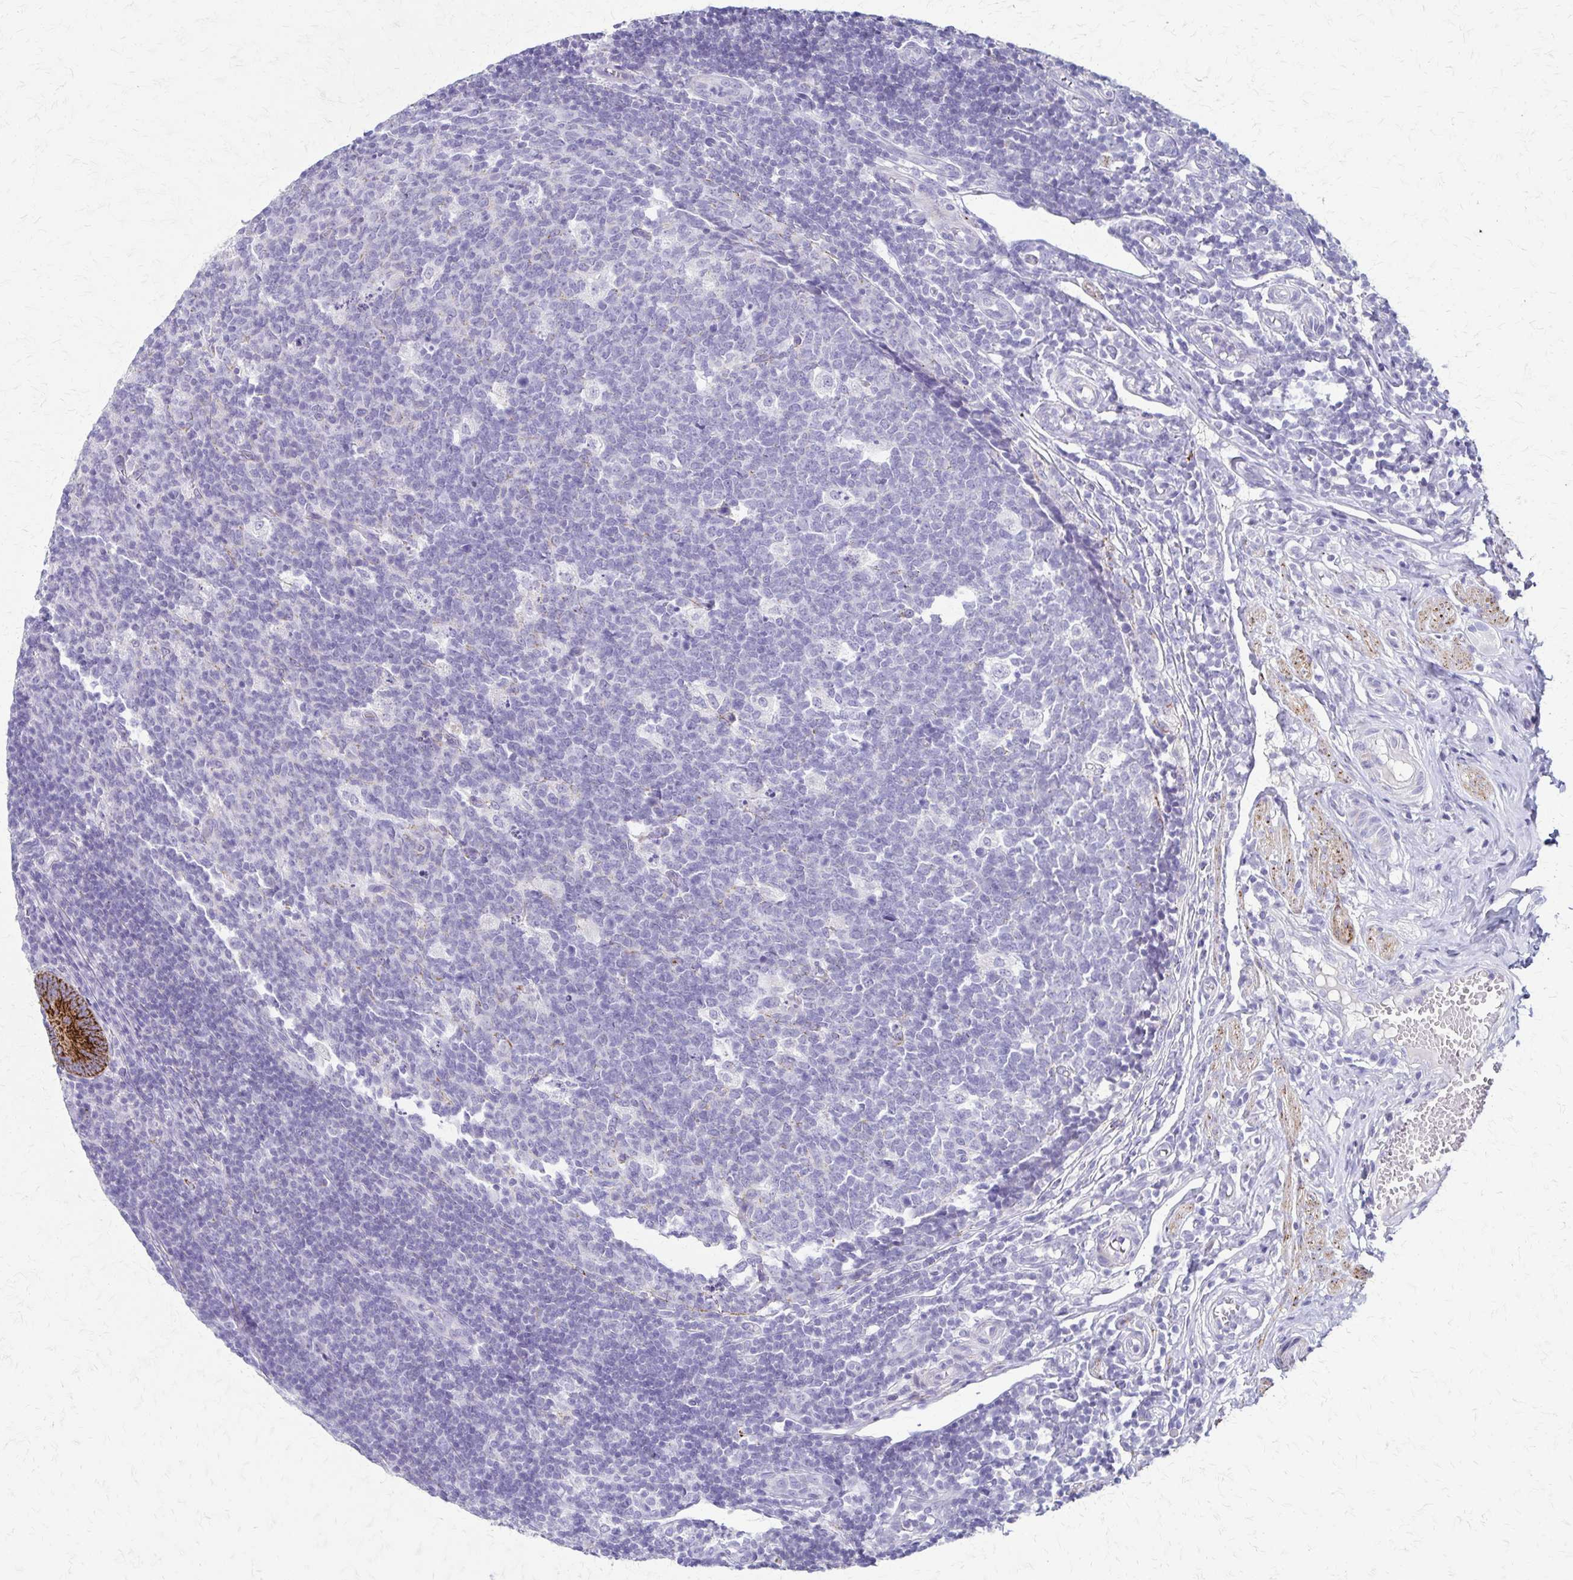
{"staining": {"intensity": "strong", "quantity": "25%-75%", "location": "cytoplasmic/membranous"}, "tissue": "appendix", "cell_type": "Glandular cells", "image_type": "normal", "snomed": [{"axis": "morphology", "description": "Normal tissue, NOS"}, {"axis": "topography", "description": "Appendix"}], "caption": "A high amount of strong cytoplasmic/membranous positivity is identified in about 25%-75% of glandular cells in normal appendix.", "gene": "ZSCAN5B", "patient": {"sex": "male", "age": 18}}